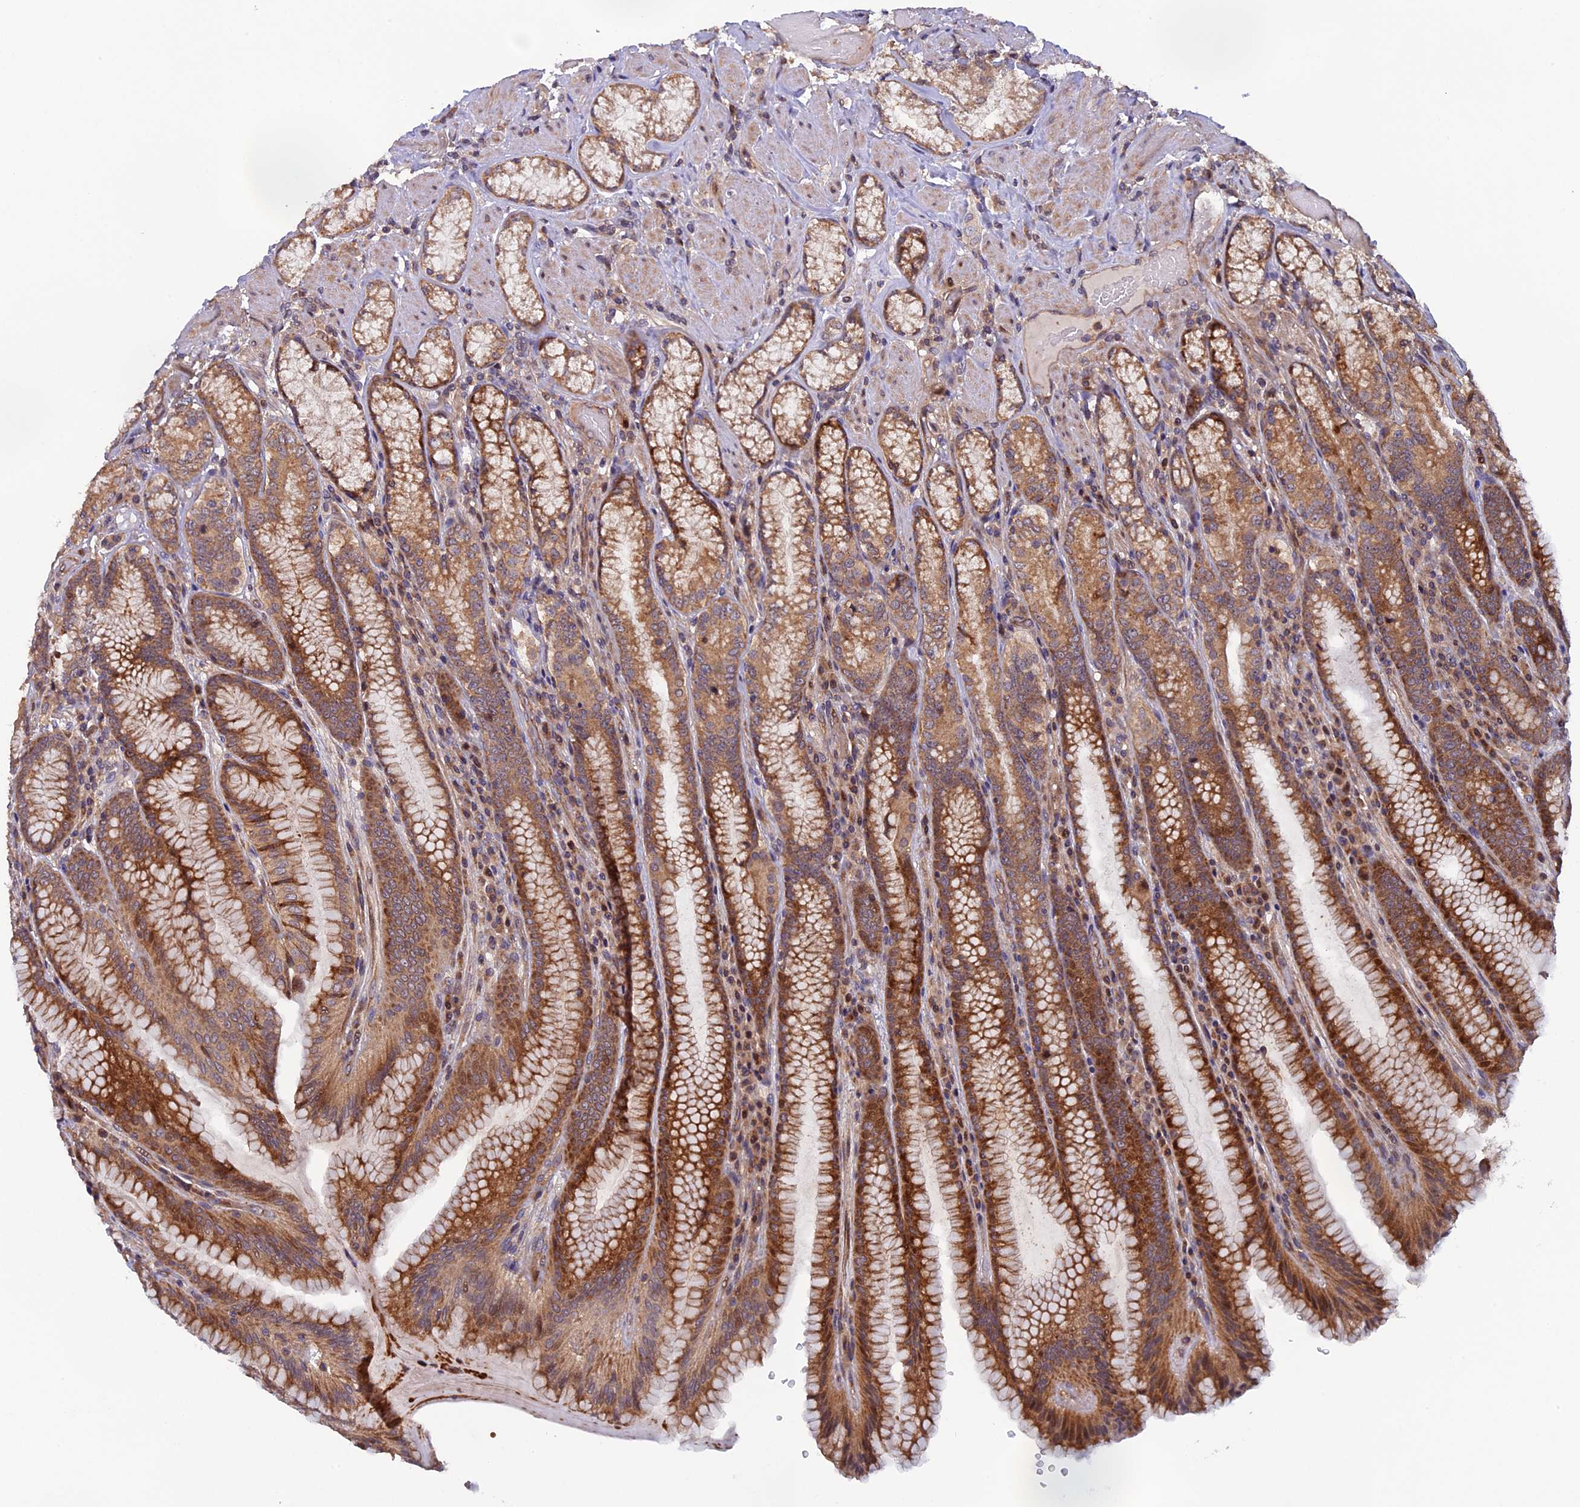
{"staining": {"intensity": "strong", "quantity": ">75%", "location": "cytoplasmic/membranous"}, "tissue": "stomach", "cell_type": "Glandular cells", "image_type": "normal", "snomed": [{"axis": "morphology", "description": "Normal tissue, NOS"}, {"axis": "topography", "description": "Stomach, upper"}, {"axis": "topography", "description": "Stomach, lower"}], "caption": "Stomach stained for a protein (brown) displays strong cytoplasmic/membranous positive expression in approximately >75% of glandular cells.", "gene": "FERMT1", "patient": {"sex": "female", "age": 76}}